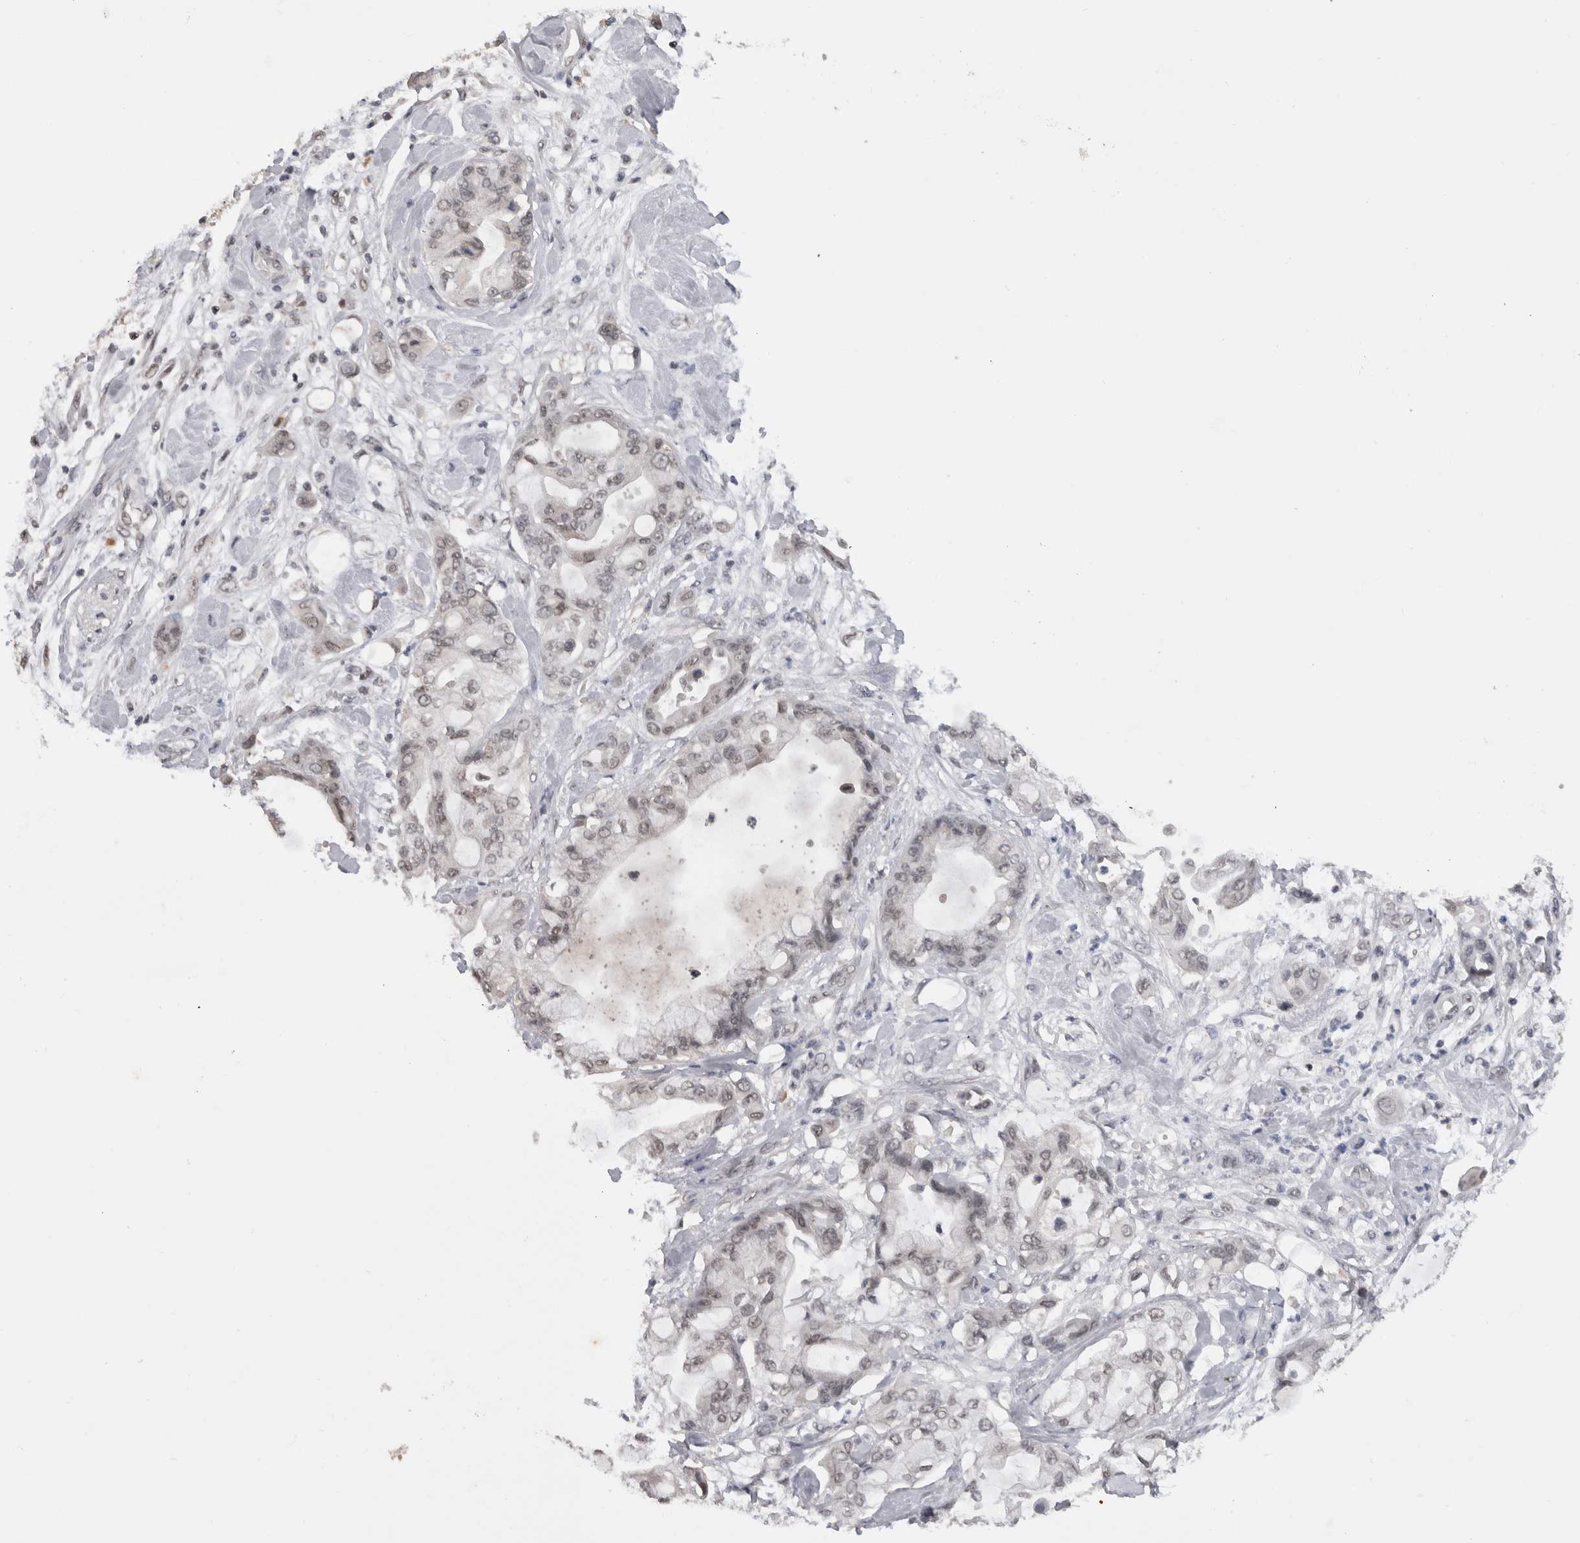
{"staining": {"intensity": "weak", "quantity": "<25%", "location": "nuclear"}, "tissue": "pancreatic cancer", "cell_type": "Tumor cells", "image_type": "cancer", "snomed": [{"axis": "morphology", "description": "Adenocarcinoma, NOS"}, {"axis": "morphology", "description": "Adenocarcinoma, metastatic, NOS"}, {"axis": "topography", "description": "Lymph node"}, {"axis": "topography", "description": "Pancreas"}, {"axis": "topography", "description": "Duodenum"}], "caption": "IHC photomicrograph of human pancreatic metastatic adenocarcinoma stained for a protein (brown), which exhibits no staining in tumor cells.", "gene": "DAXX", "patient": {"sex": "female", "age": 64}}